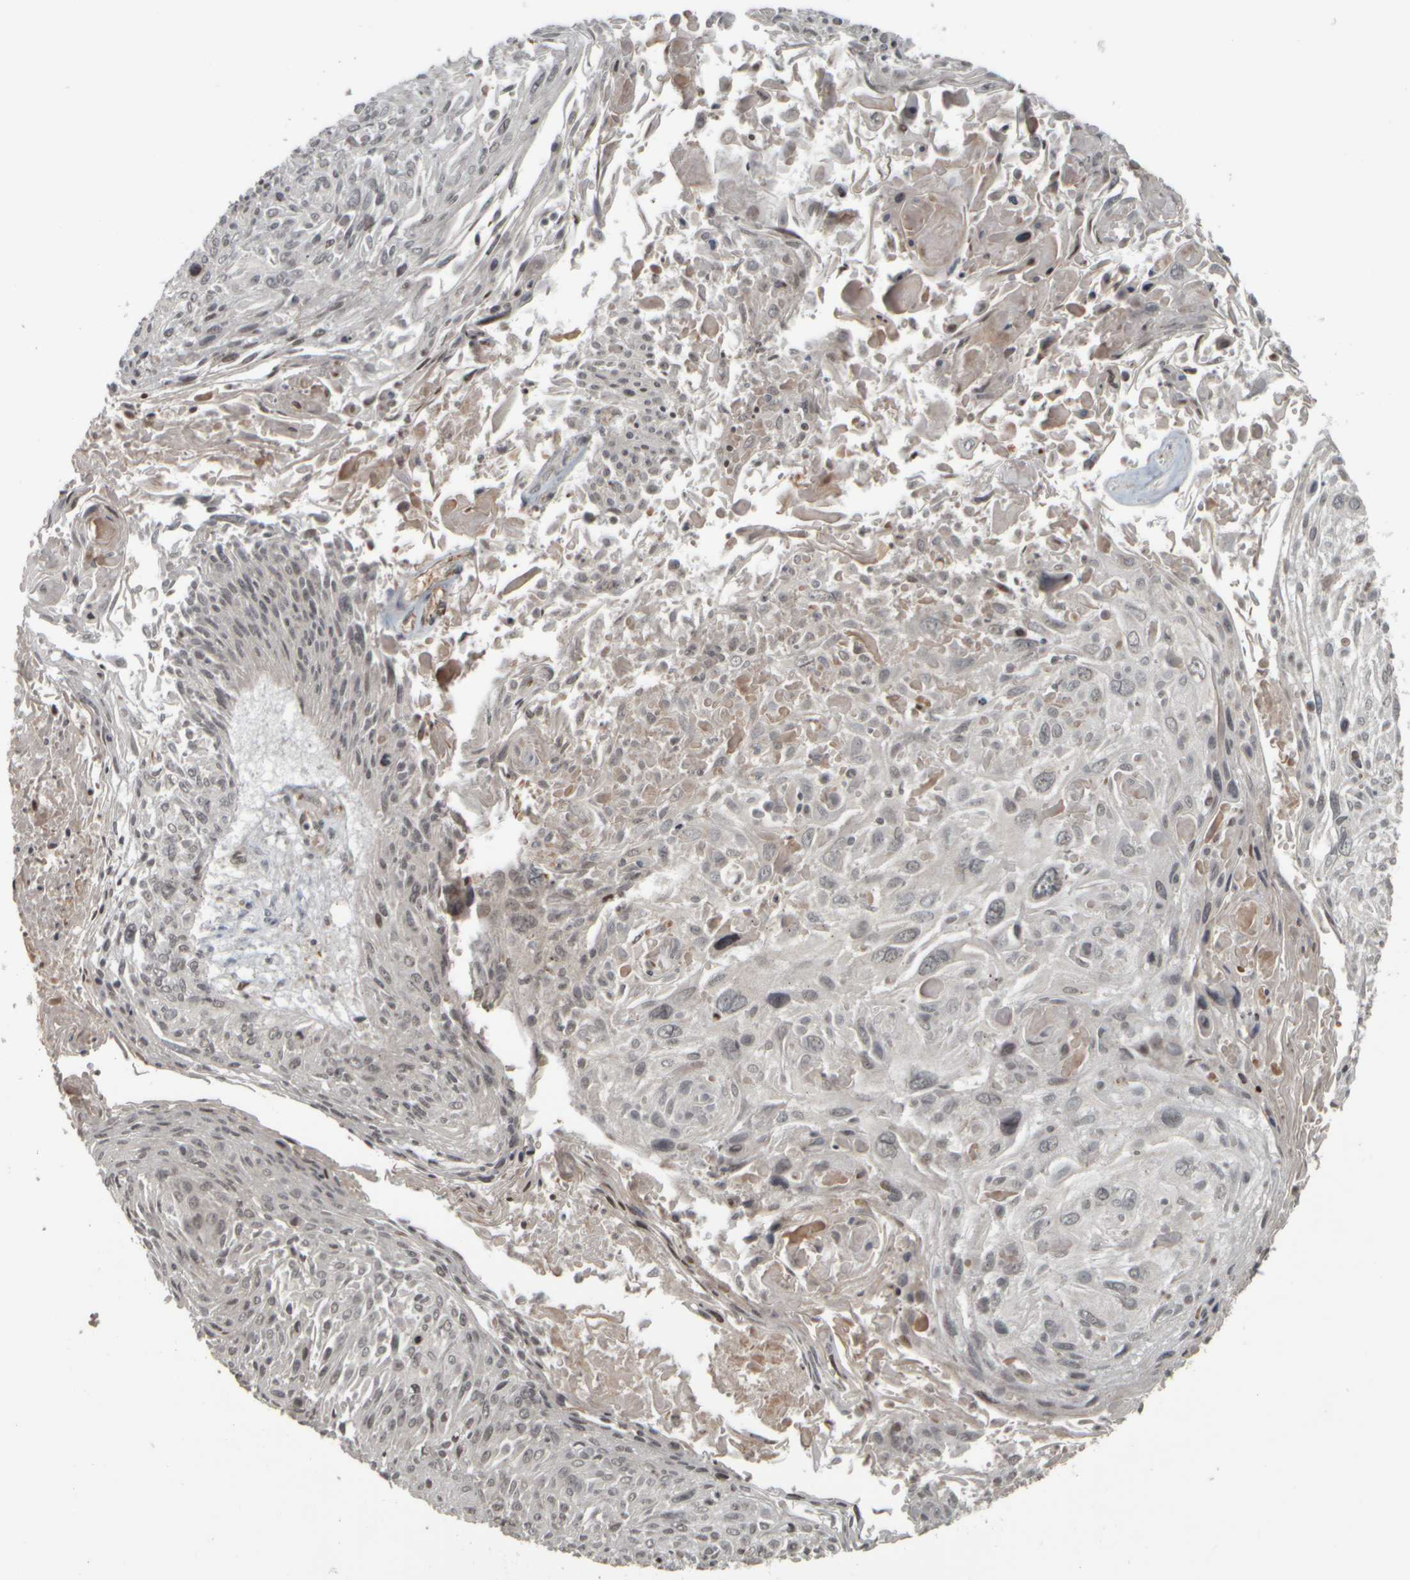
{"staining": {"intensity": "weak", "quantity": "25%-75%", "location": "nuclear"}, "tissue": "cervical cancer", "cell_type": "Tumor cells", "image_type": "cancer", "snomed": [{"axis": "morphology", "description": "Squamous cell carcinoma, NOS"}, {"axis": "topography", "description": "Cervix"}], "caption": "Immunohistochemical staining of cervical cancer (squamous cell carcinoma) shows low levels of weak nuclear expression in approximately 25%-75% of tumor cells.", "gene": "NAPG", "patient": {"sex": "female", "age": 51}}